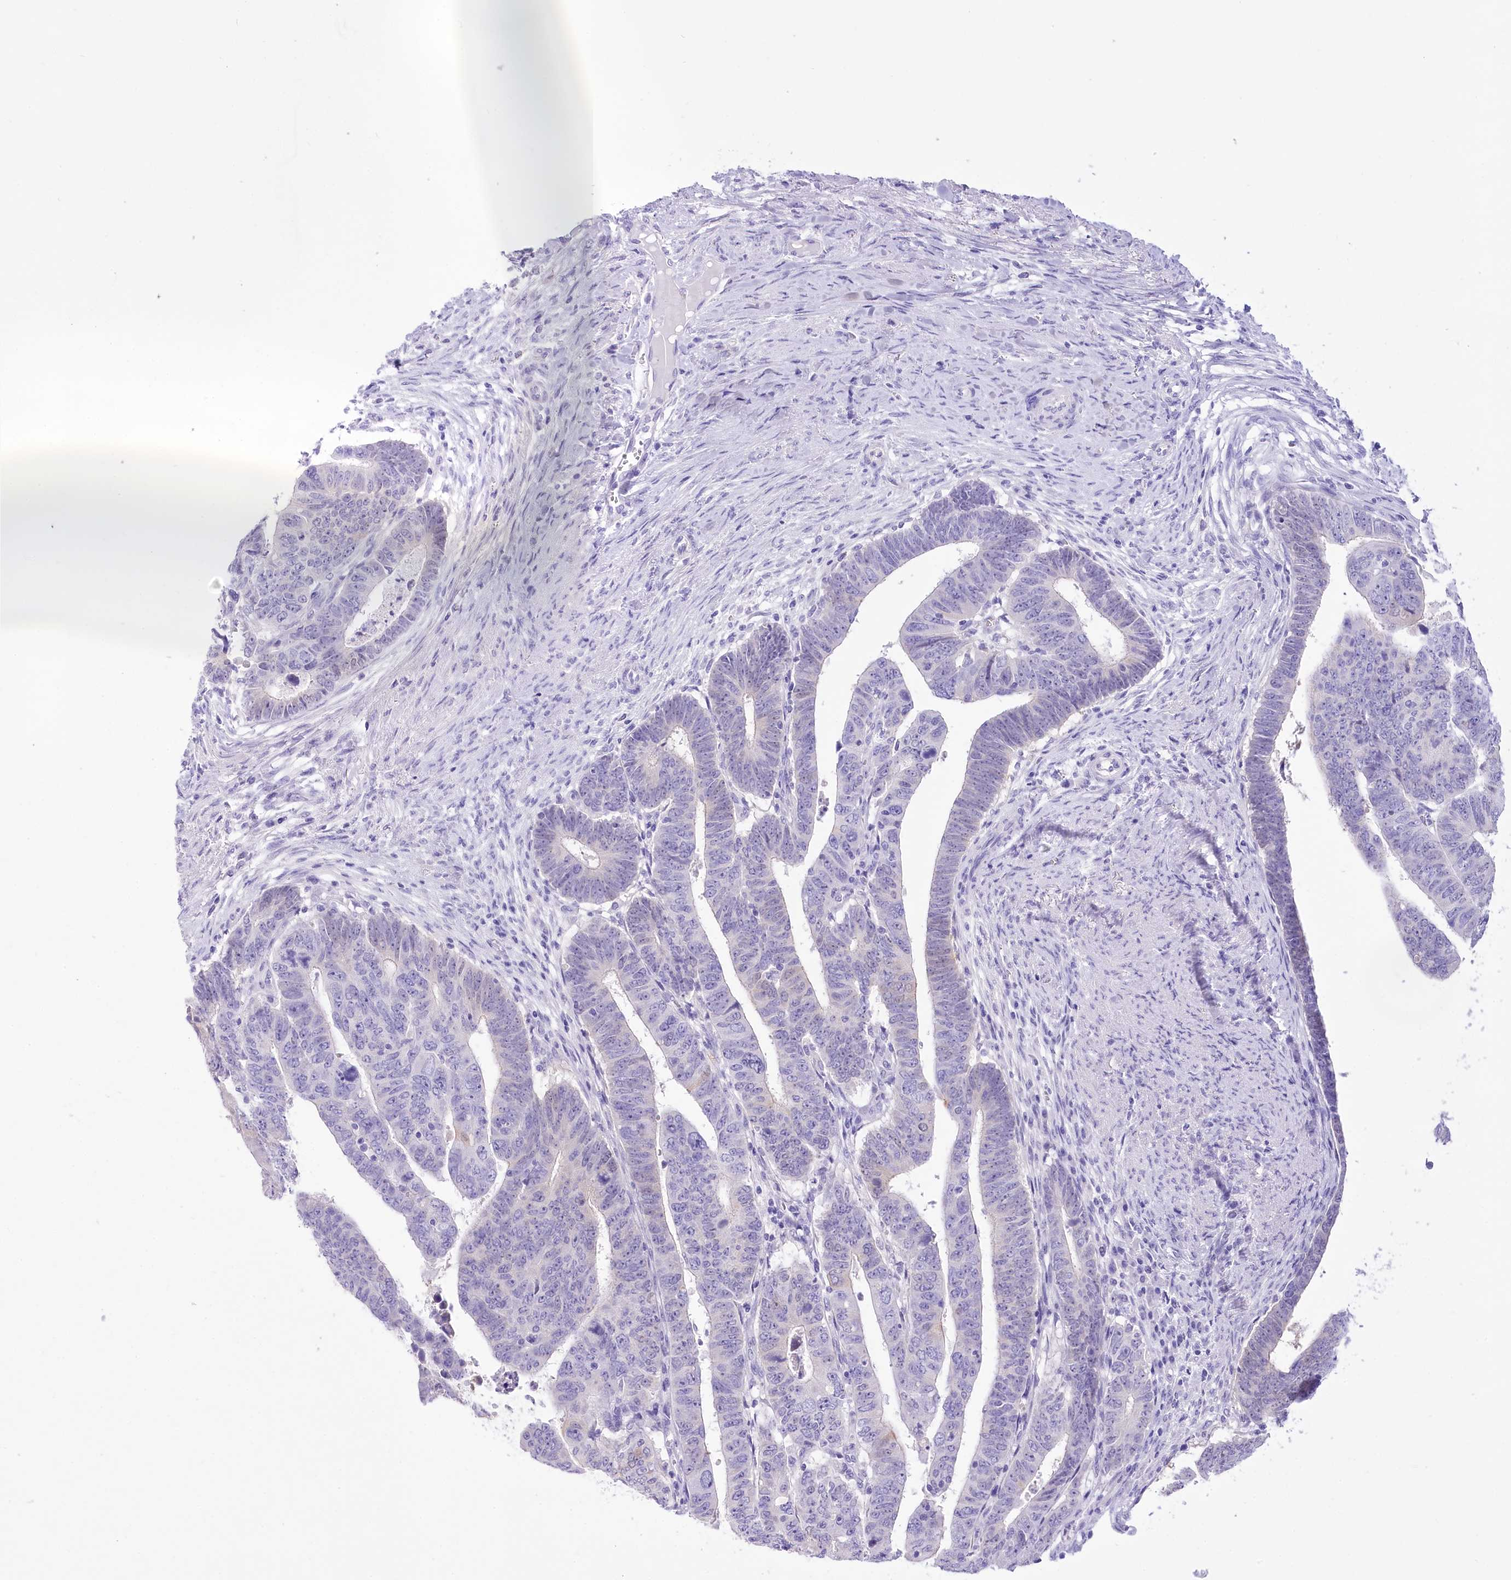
{"staining": {"intensity": "negative", "quantity": "none", "location": "none"}, "tissue": "colorectal cancer", "cell_type": "Tumor cells", "image_type": "cancer", "snomed": [{"axis": "morphology", "description": "Normal tissue, NOS"}, {"axis": "morphology", "description": "Adenocarcinoma, NOS"}, {"axis": "topography", "description": "Rectum"}], "caption": "Immunohistochemistry (IHC) micrograph of human colorectal adenocarcinoma stained for a protein (brown), which reveals no positivity in tumor cells.", "gene": "PBLD", "patient": {"sex": "female", "age": 65}}